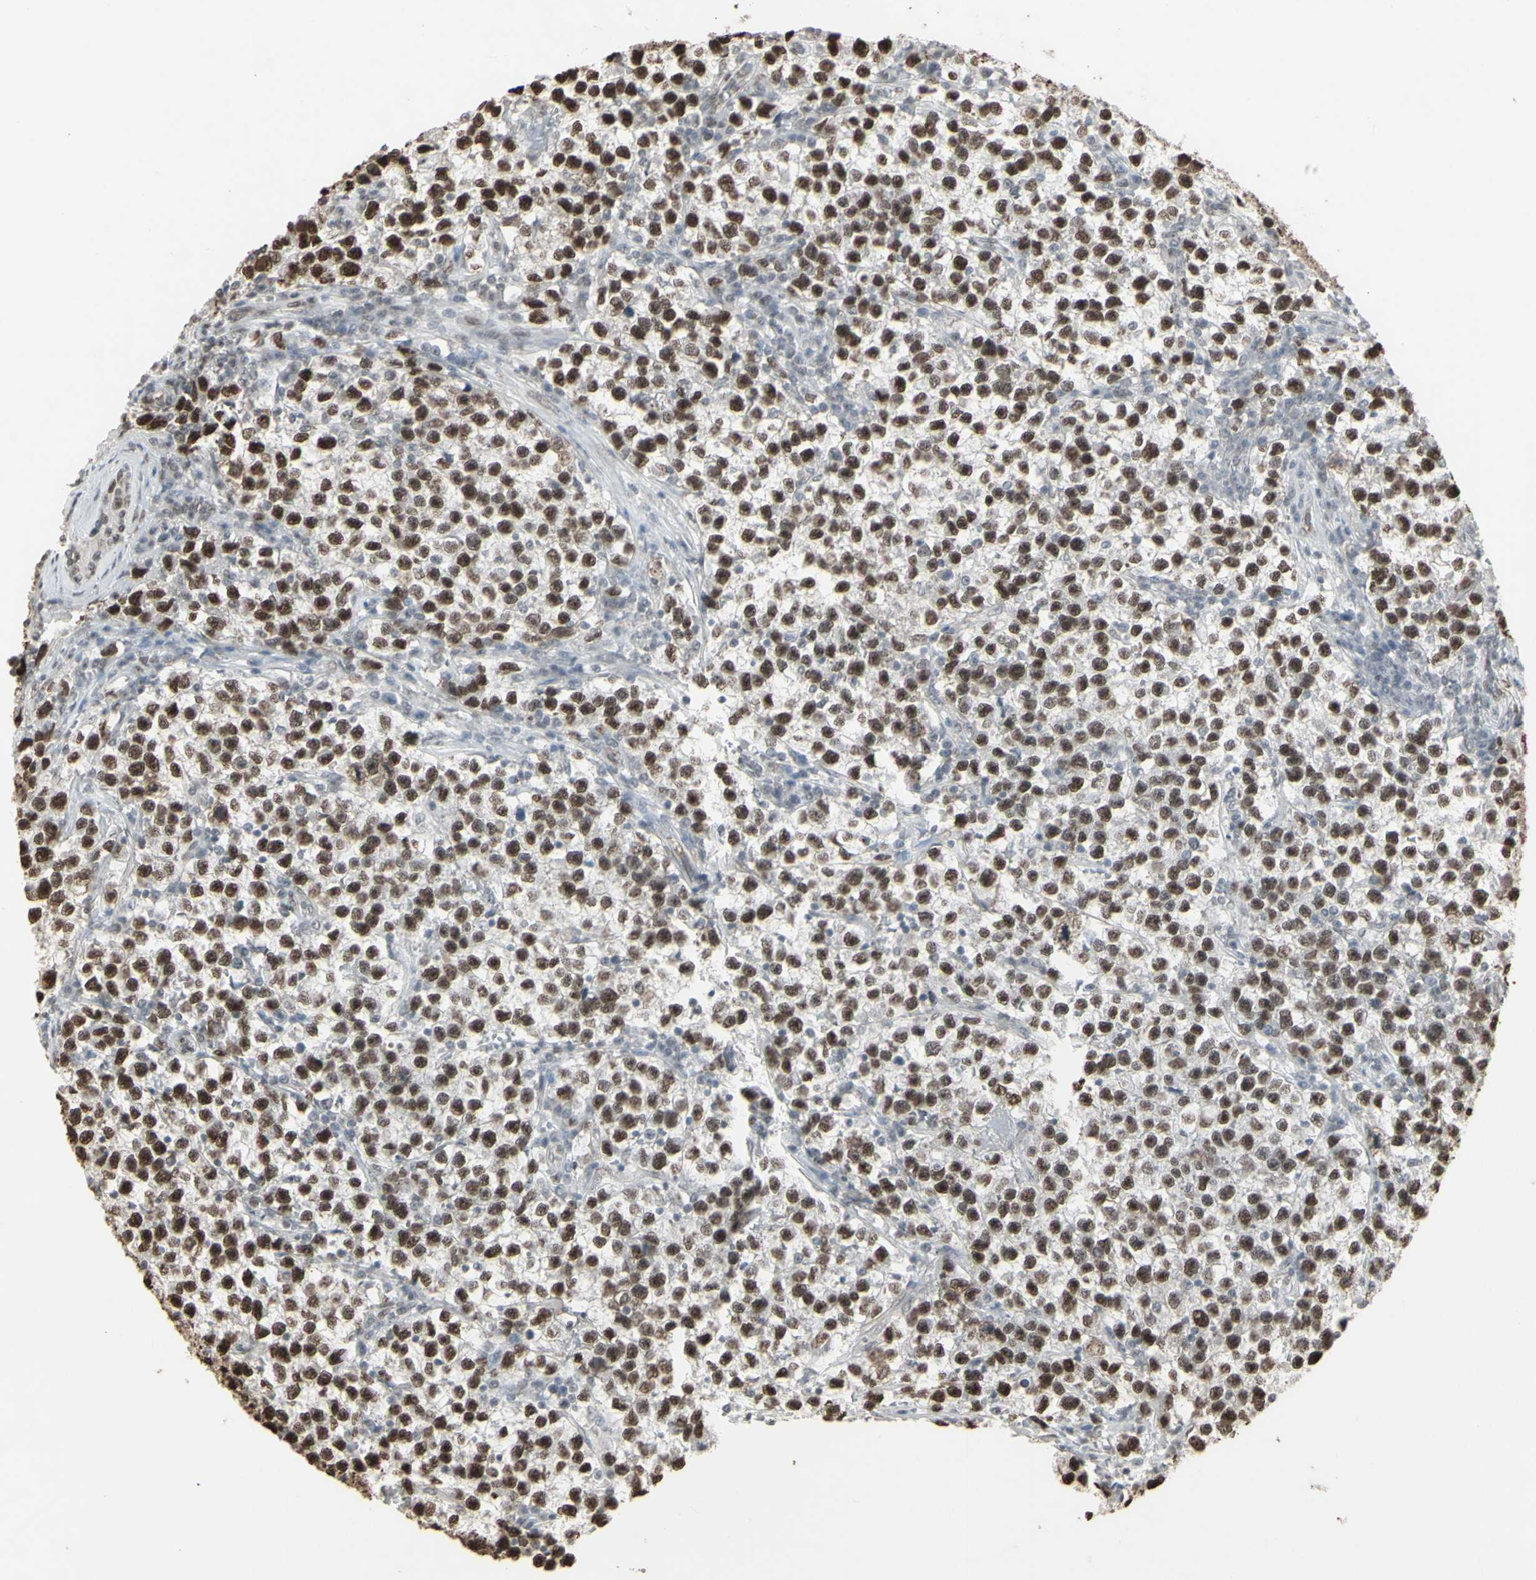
{"staining": {"intensity": "strong", "quantity": ">75%", "location": "nuclear"}, "tissue": "testis cancer", "cell_type": "Tumor cells", "image_type": "cancer", "snomed": [{"axis": "morphology", "description": "Seminoma, NOS"}, {"axis": "topography", "description": "Testis"}], "caption": "DAB (3,3'-diaminobenzidine) immunohistochemical staining of human testis cancer (seminoma) shows strong nuclear protein expression in about >75% of tumor cells.", "gene": "TRIM28", "patient": {"sex": "male", "age": 22}}